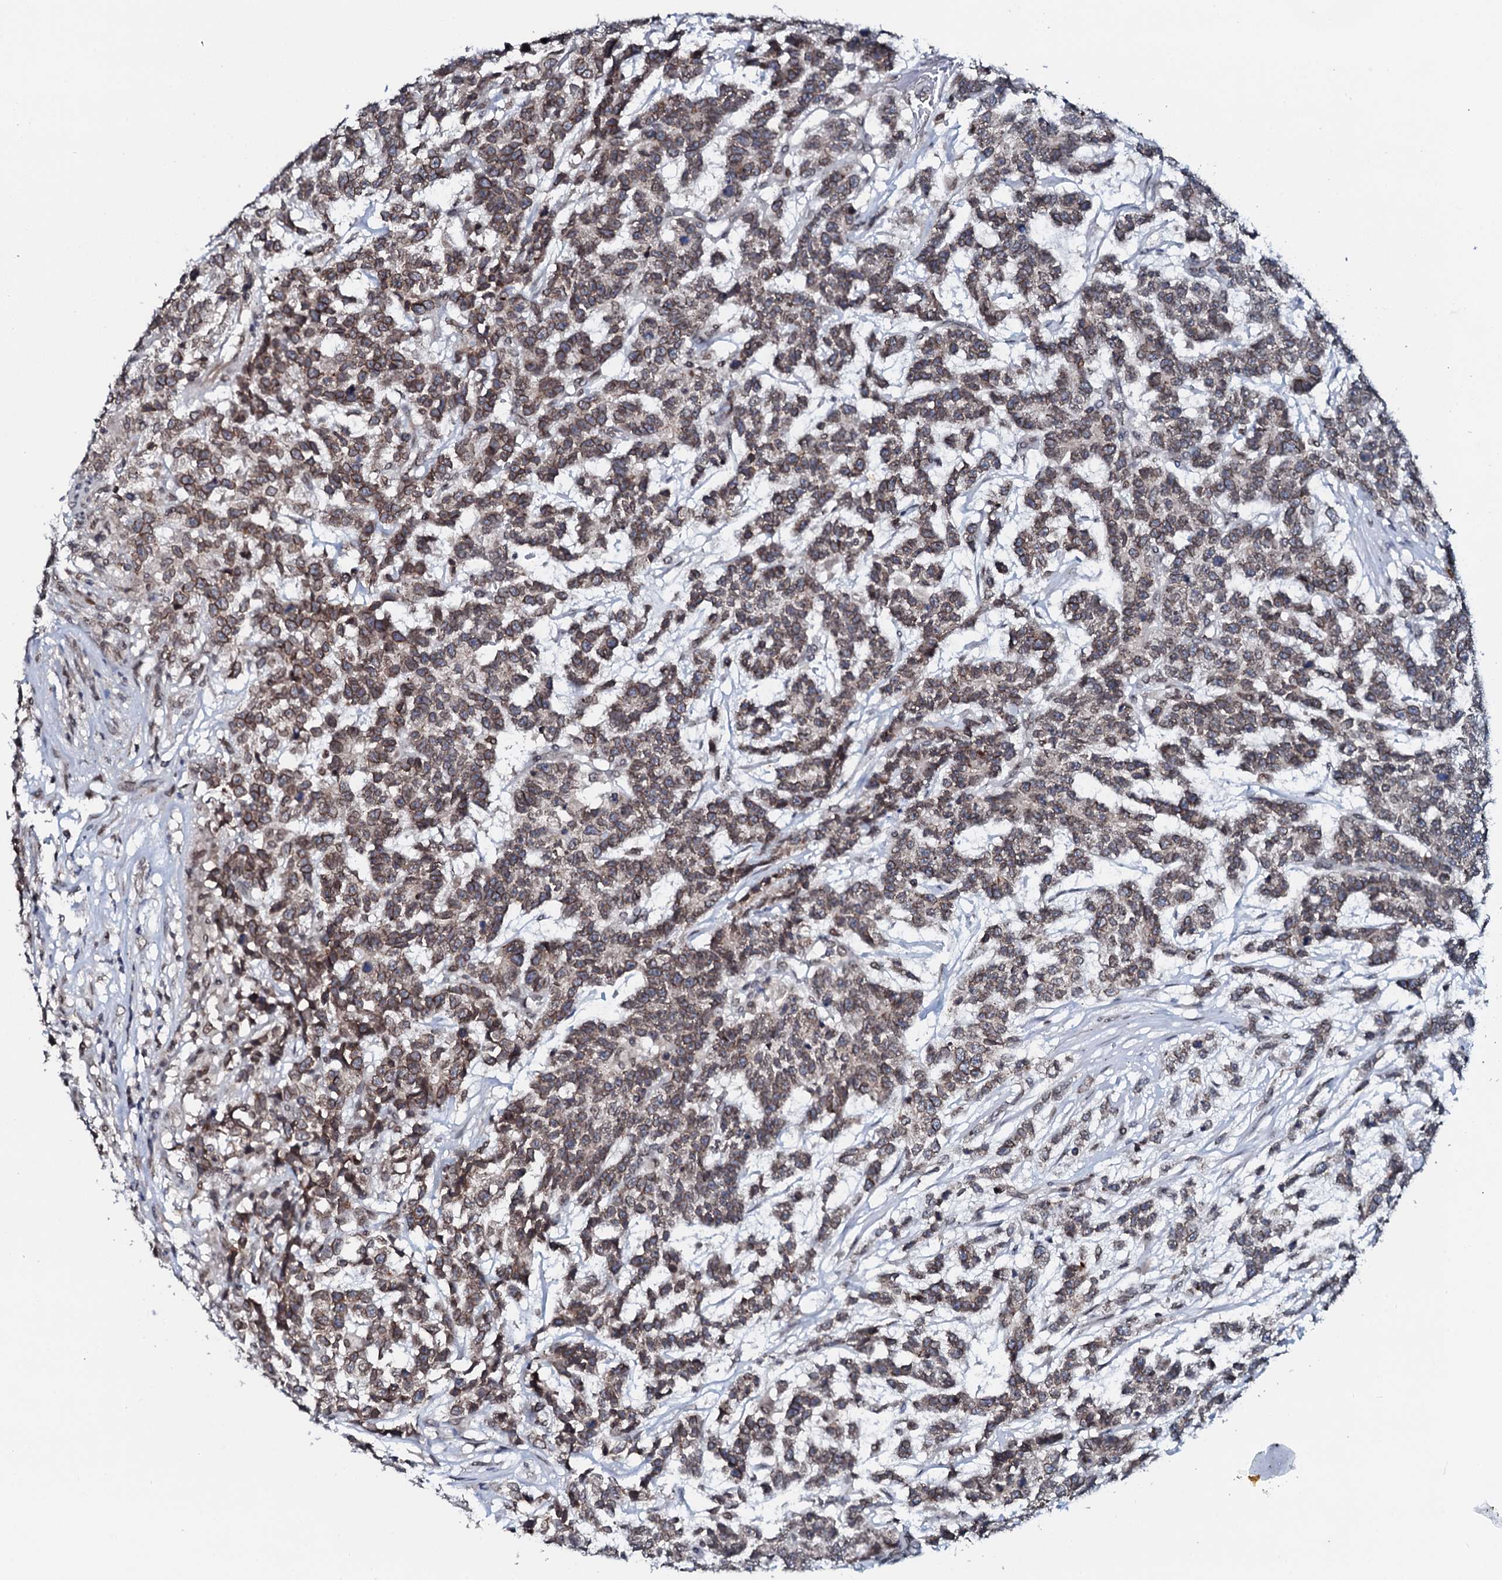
{"staining": {"intensity": "moderate", "quantity": ">75%", "location": "cytoplasmic/membranous"}, "tissue": "testis cancer", "cell_type": "Tumor cells", "image_type": "cancer", "snomed": [{"axis": "morphology", "description": "Carcinoma, Embryonal, NOS"}, {"axis": "topography", "description": "Testis"}], "caption": "High-magnification brightfield microscopy of testis cancer (embryonal carcinoma) stained with DAB (3,3'-diaminobenzidine) (brown) and counterstained with hematoxylin (blue). tumor cells exhibit moderate cytoplasmic/membranous expression is identified in approximately>75% of cells.", "gene": "SNTA1", "patient": {"sex": "male", "age": 26}}